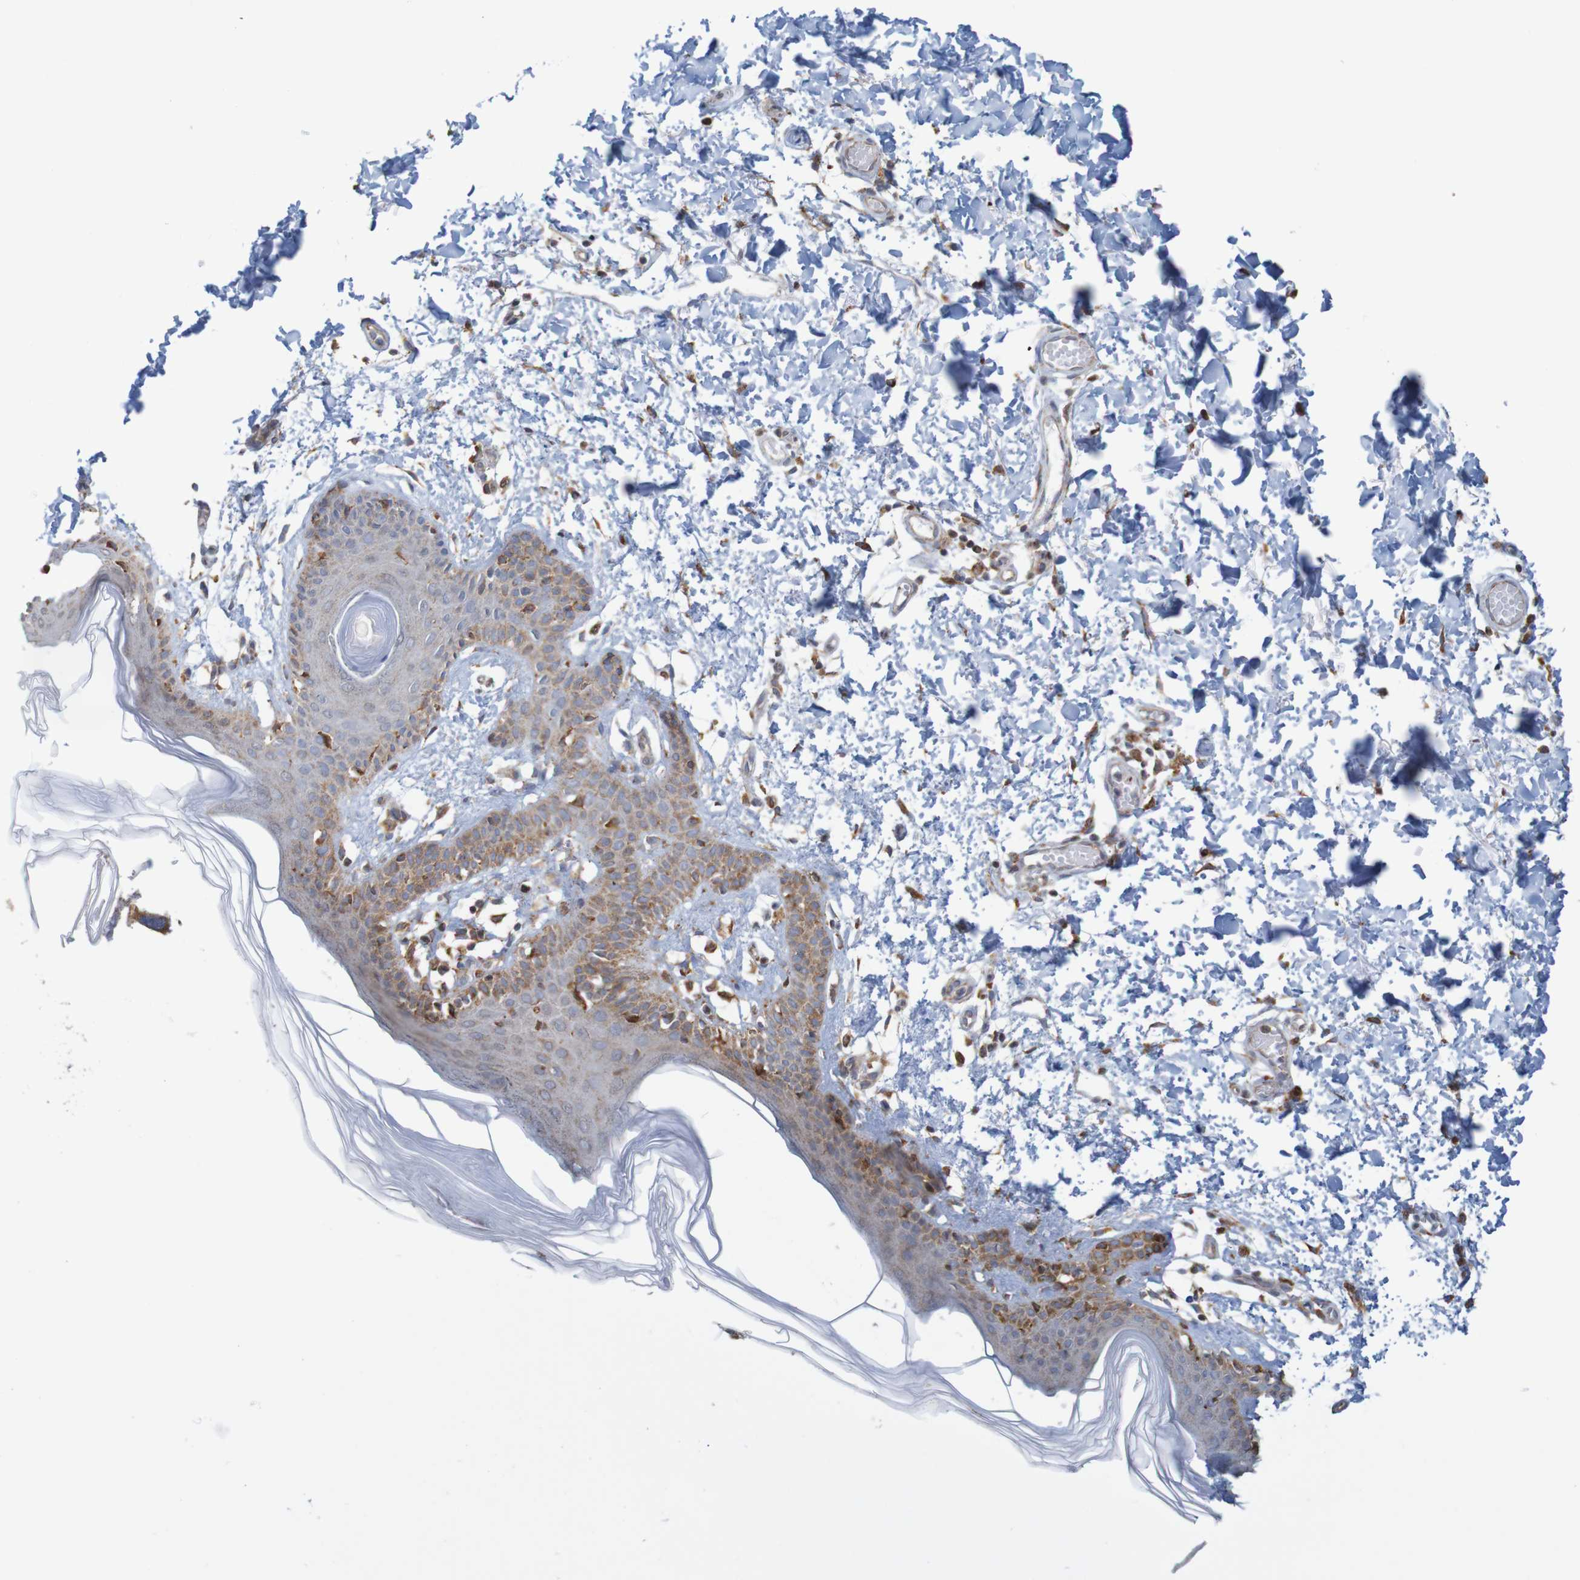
{"staining": {"intensity": "moderate", "quantity": ">75%", "location": "cytoplasmic/membranous"}, "tissue": "skin", "cell_type": "Fibroblasts", "image_type": "normal", "snomed": [{"axis": "morphology", "description": "Normal tissue, NOS"}, {"axis": "topography", "description": "Skin"}], "caption": "Immunohistochemistry photomicrograph of benign skin stained for a protein (brown), which displays medium levels of moderate cytoplasmic/membranous expression in about >75% of fibroblasts.", "gene": "PDIA3", "patient": {"sex": "male", "age": 53}}